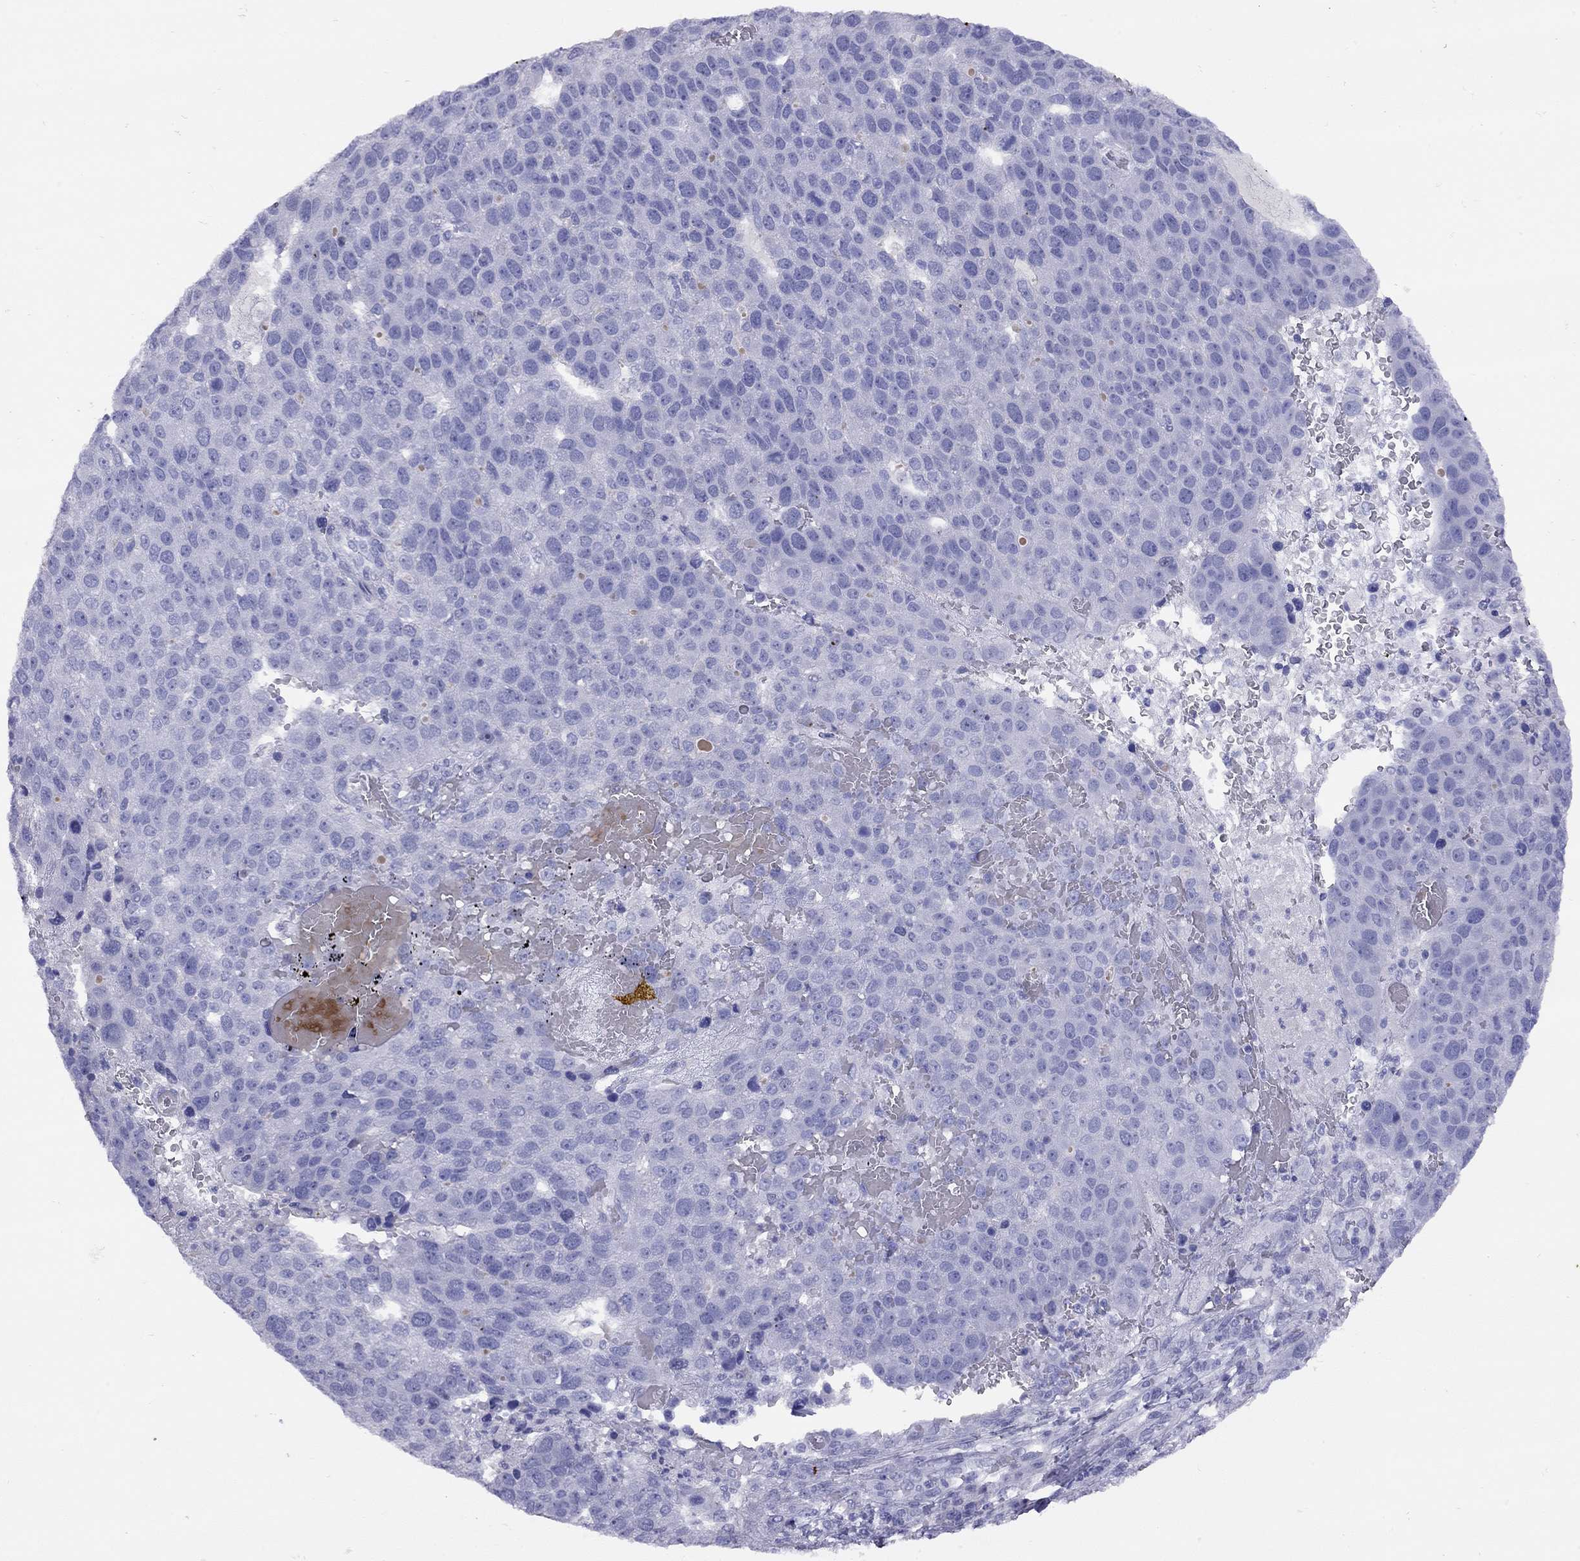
{"staining": {"intensity": "negative", "quantity": "none", "location": "none"}, "tissue": "pancreatic cancer", "cell_type": "Tumor cells", "image_type": "cancer", "snomed": [{"axis": "morphology", "description": "Adenocarcinoma, NOS"}, {"axis": "topography", "description": "Pancreas"}], "caption": "The image reveals no staining of tumor cells in adenocarcinoma (pancreatic).", "gene": "GRIA2", "patient": {"sex": "female", "age": 61}}